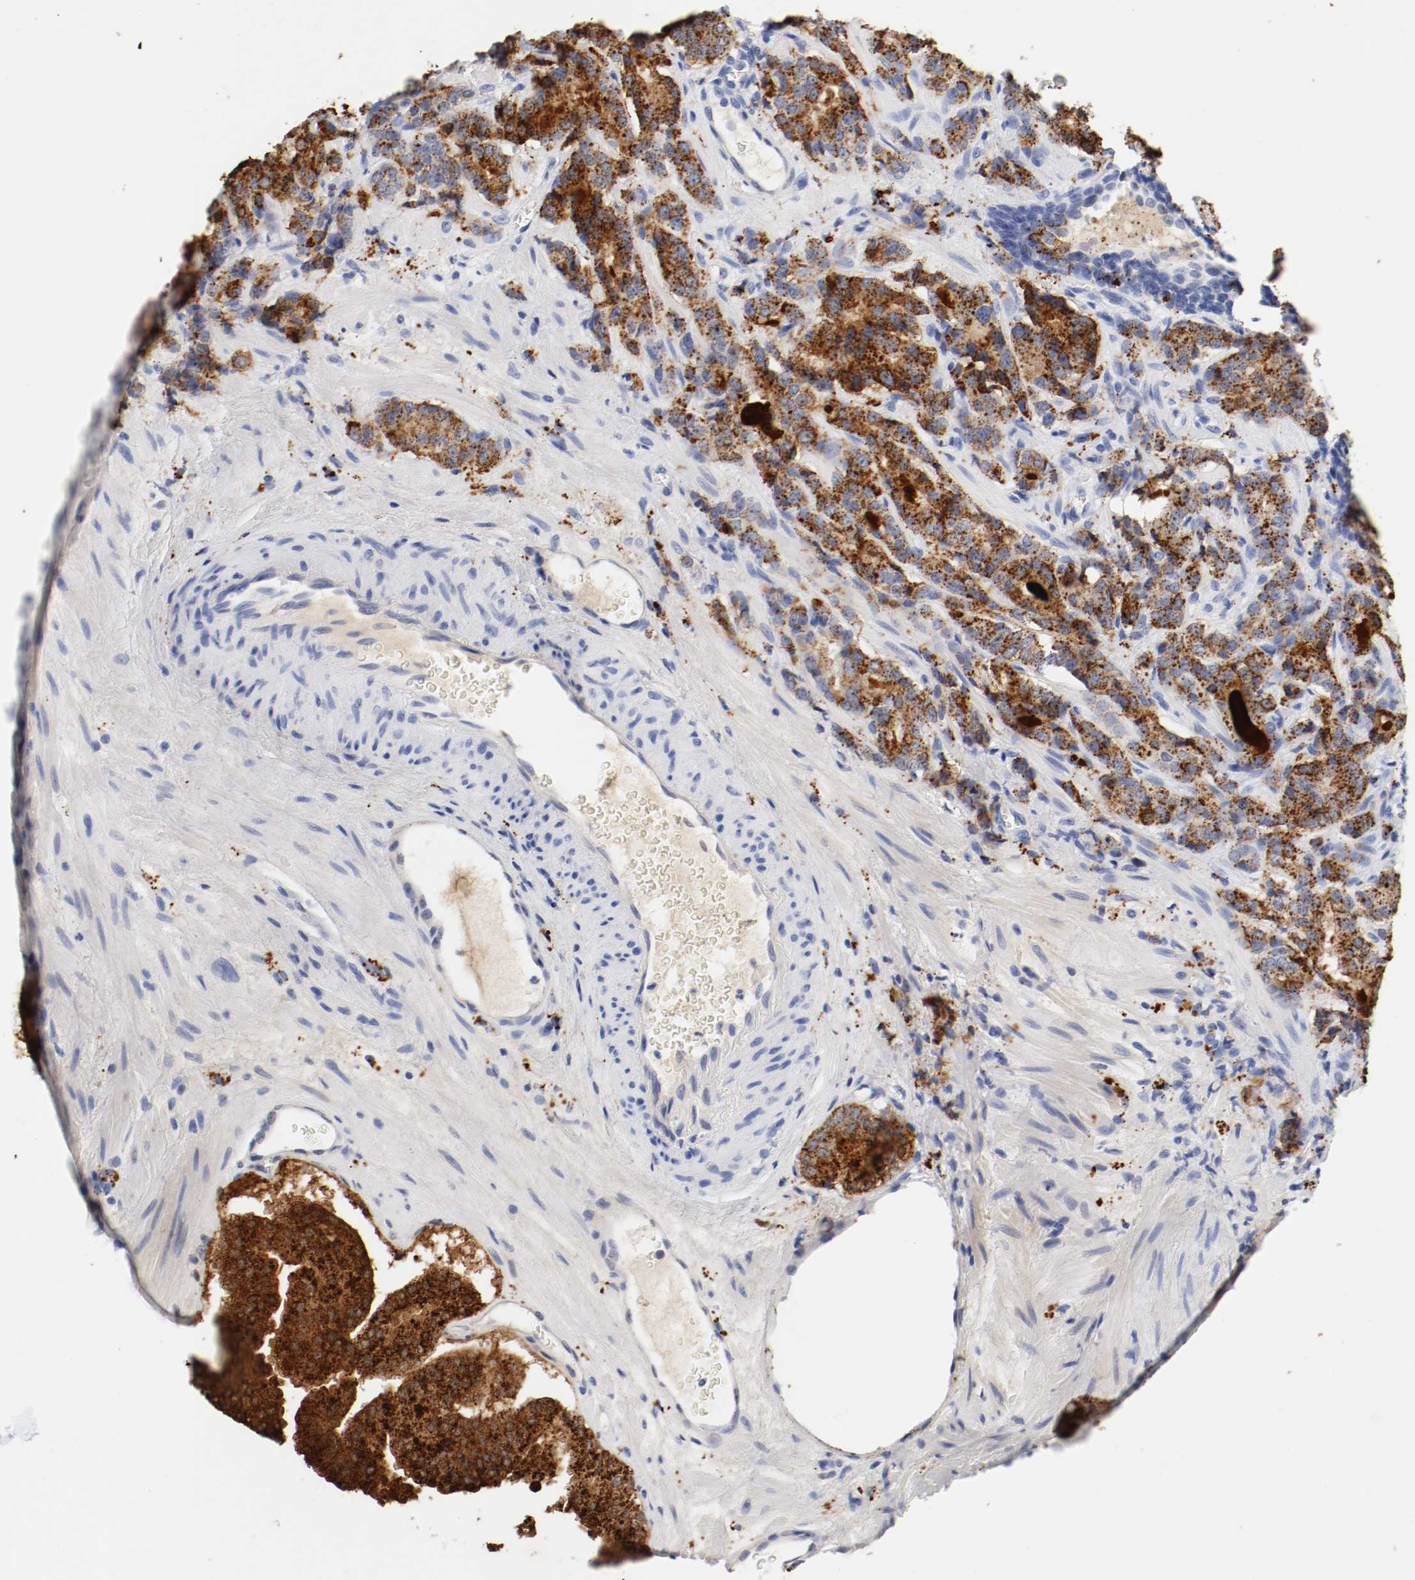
{"staining": {"intensity": "strong", "quantity": ">75%", "location": "cytoplasmic/membranous"}, "tissue": "prostate cancer", "cell_type": "Tumor cells", "image_type": "cancer", "snomed": [{"axis": "morphology", "description": "Adenocarcinoma, High grade"}, {"axis": "topography", "description": "Prostate"}], "caption": "Protein staining of adenocarcinoma (high-grade) (prostate) tissue exhibits strong cytoplasmic/membranous positivity in approximately >75% of tumor cells.", "gene": "GAD1", "patient": {"sex": "male", "age": 58}}